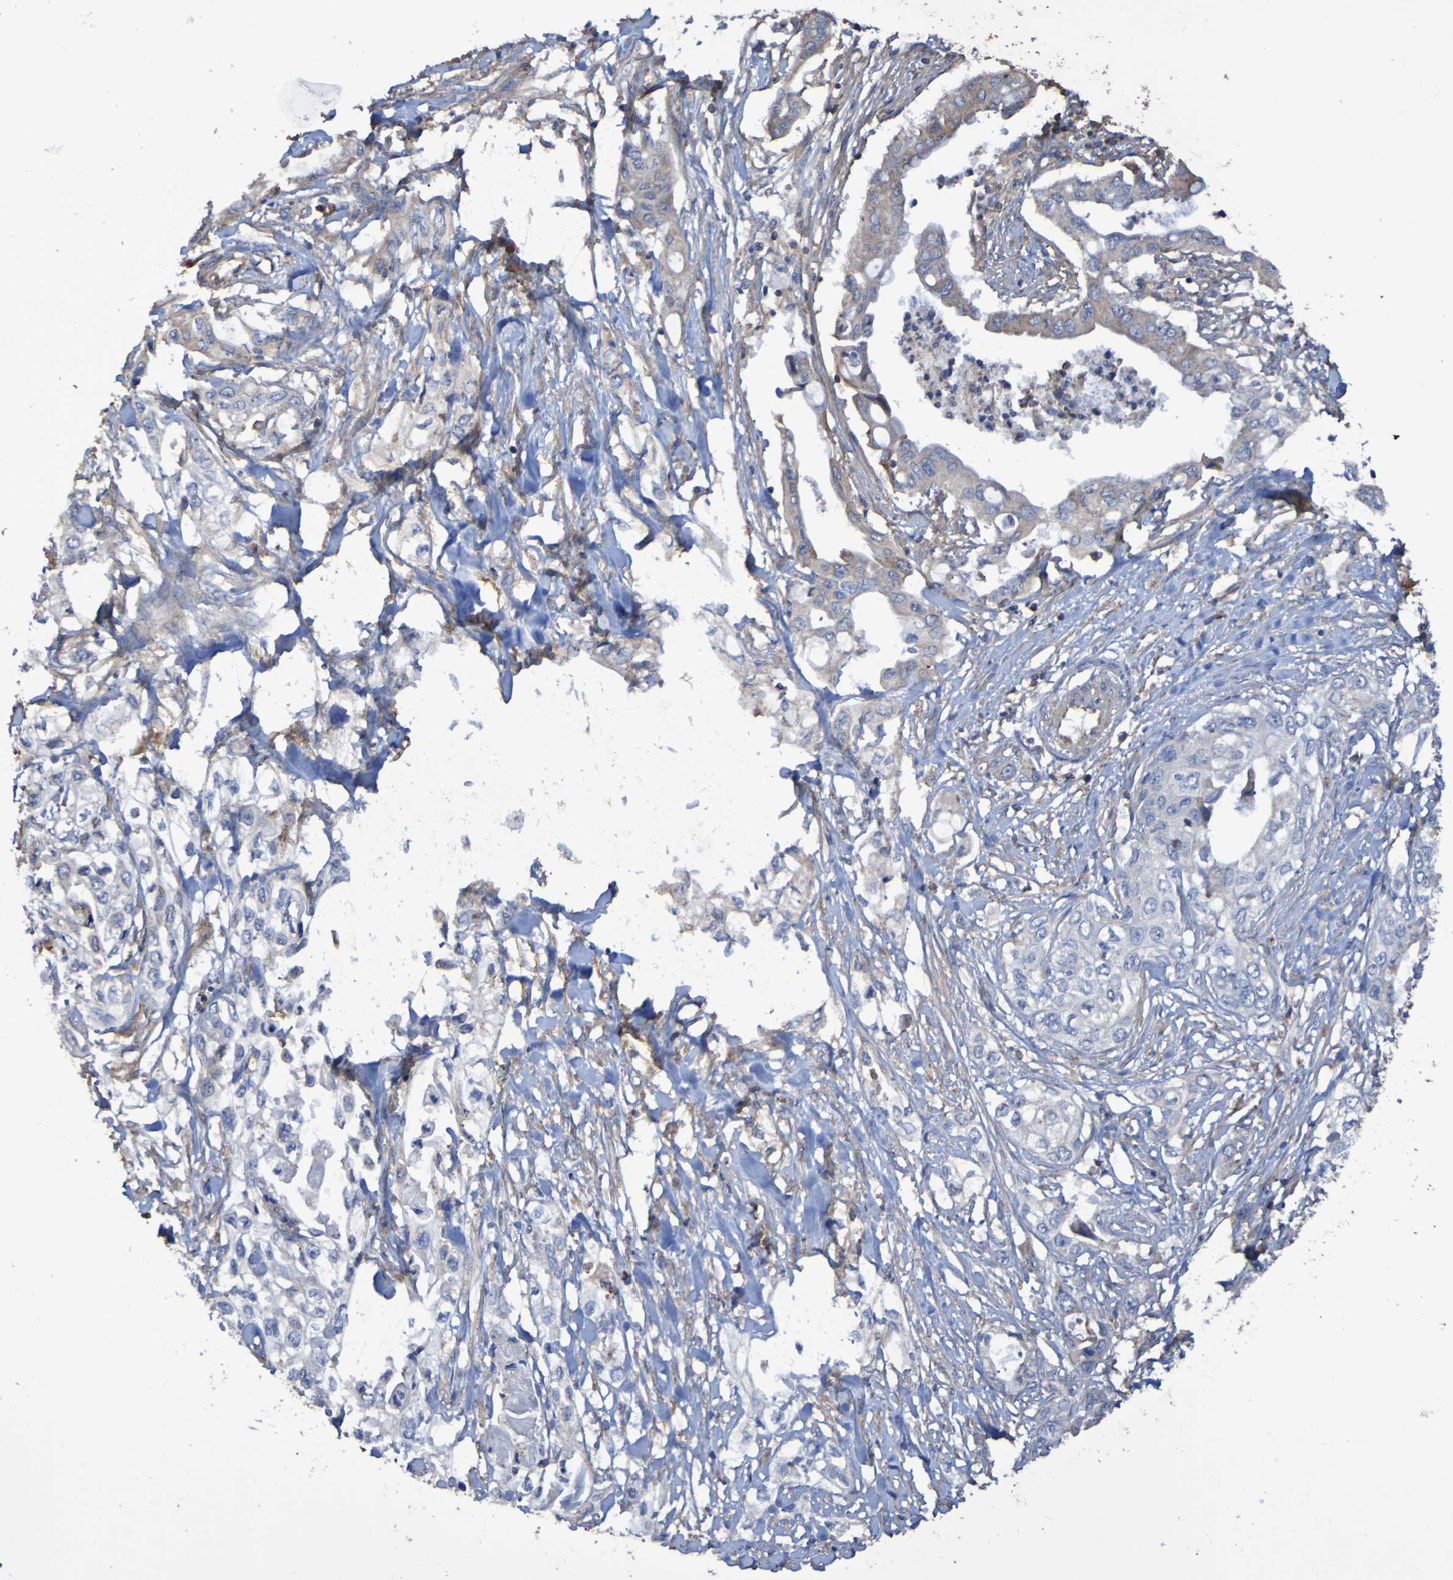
{"staining": {"intensity": "weak", "quantity": "<25%", "location": "cytoplasmic/membranous"}, "tissue": "pancreatic cancer", "cell_type": "Tumor cells", "image_type": "cancer", "snomed": [{"axis": "morphology", "description": "Adenocarcinoma, NOS"}, {"axis": "topography", "description": "Pancreas"}], "caption": "Immunohistochemical staining of adenocarcinoma (pancreatic) reveals no significant staining in tumor cells. (Stains: DAB (3,3'-diaminobenzidine) IHC with hematoxylin counter stain, Microscopy: brightfield microscopy at high magnification).", "gene": "SYNJ1", "patient": {"sex": "female", "age": 70}}